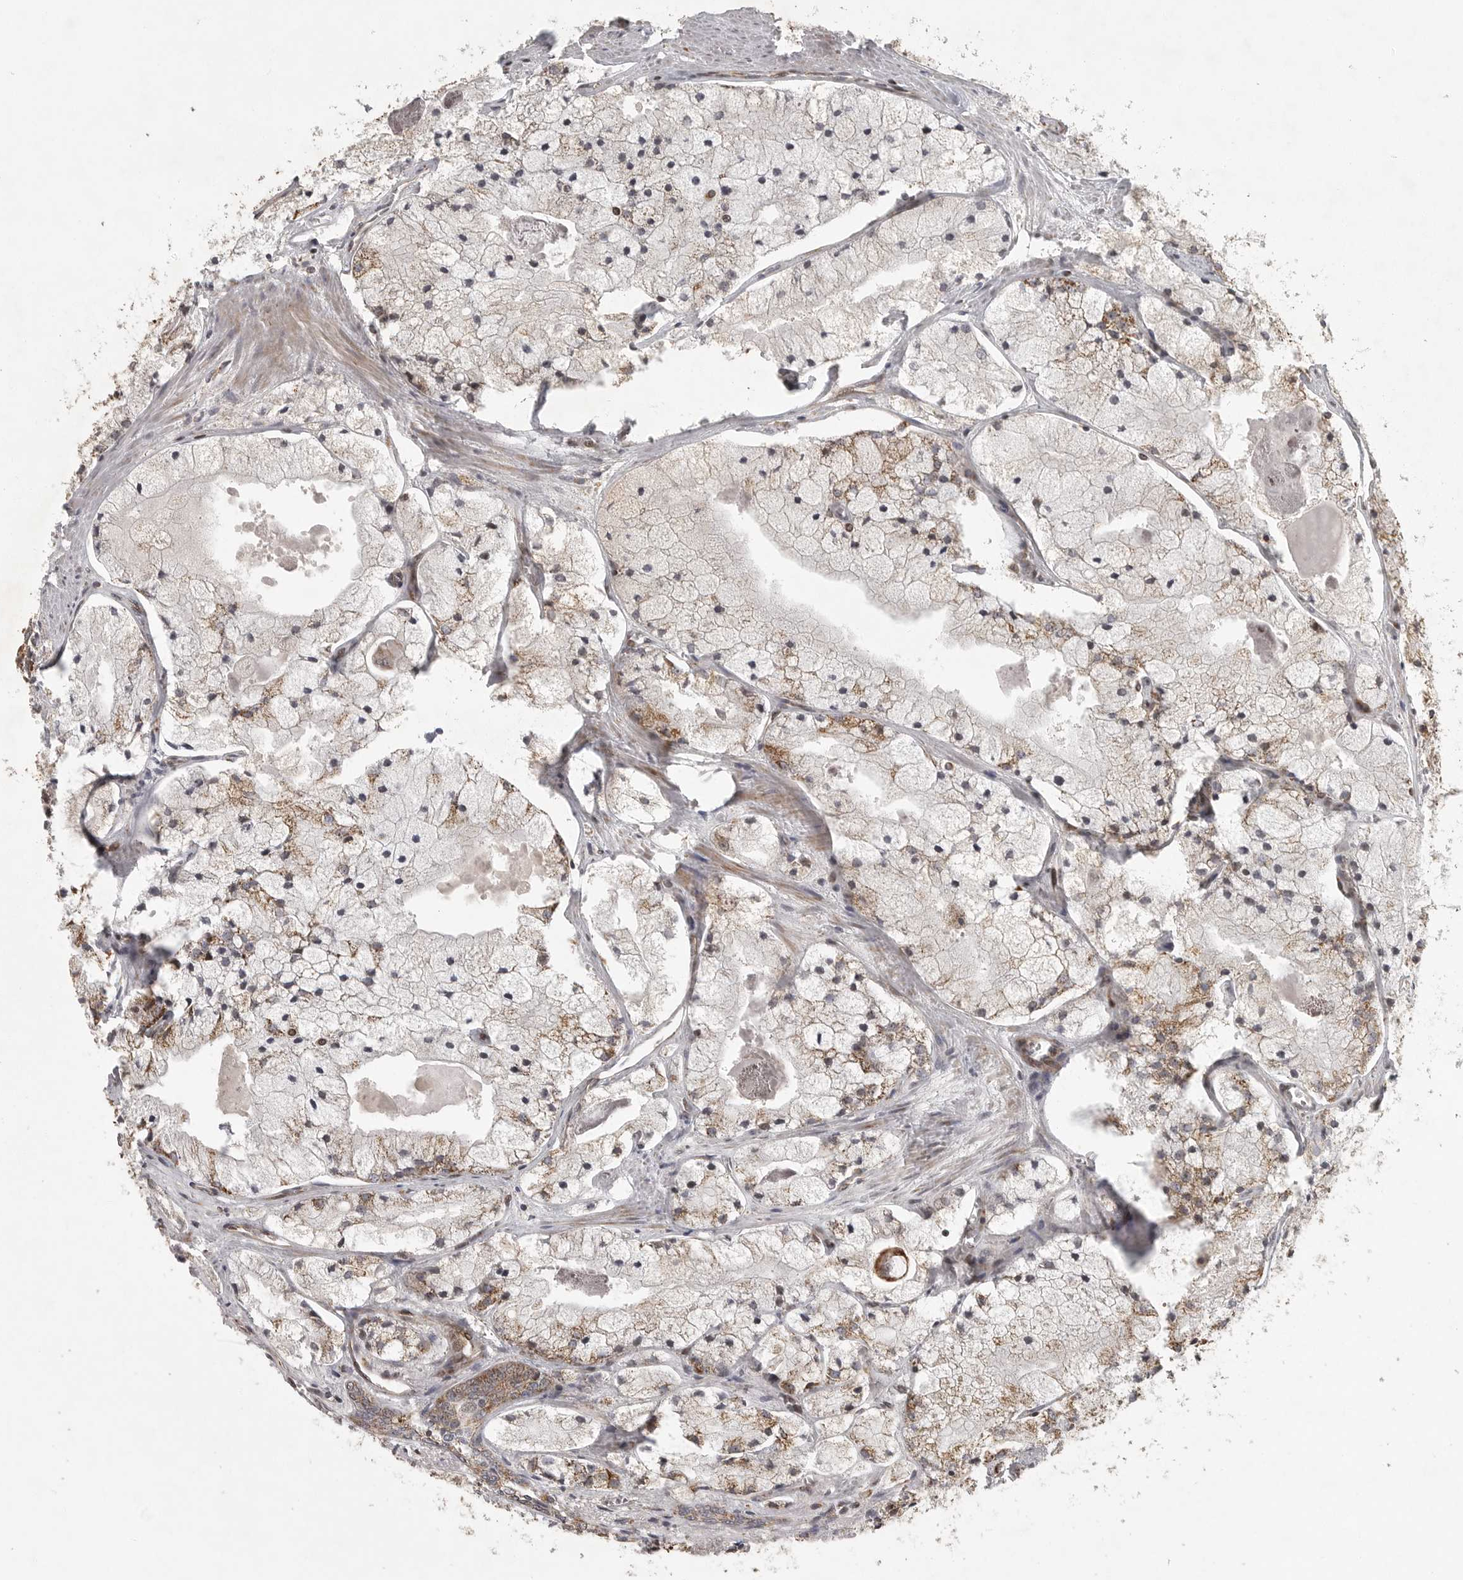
{"staining": {"intensity": "moderate", "quantity": "25%-75%", "location": "cytoplasmic/membranous"}, "tissue": "prostate cancer", "cell_type": "Tumor cells", "image_type": "cancer", "snomed": [{"axis": "morphology", "description": "Adenocarcinoma, High grade"}, {"axis": "topography", "description": "Prostate"}], "caption": "Moderate cytoplasmic/membranous protein staining is seen in about 25%-75% of tumor cells in prostate cancer (high-grade adenocarcinoma). The protein is stained brown, and the nuclei are stained in blue (DAB IHC with brightfield microscopy, high magnification).", "gene": "NARS2", "patient": {"sex": "male", "age": 50}}